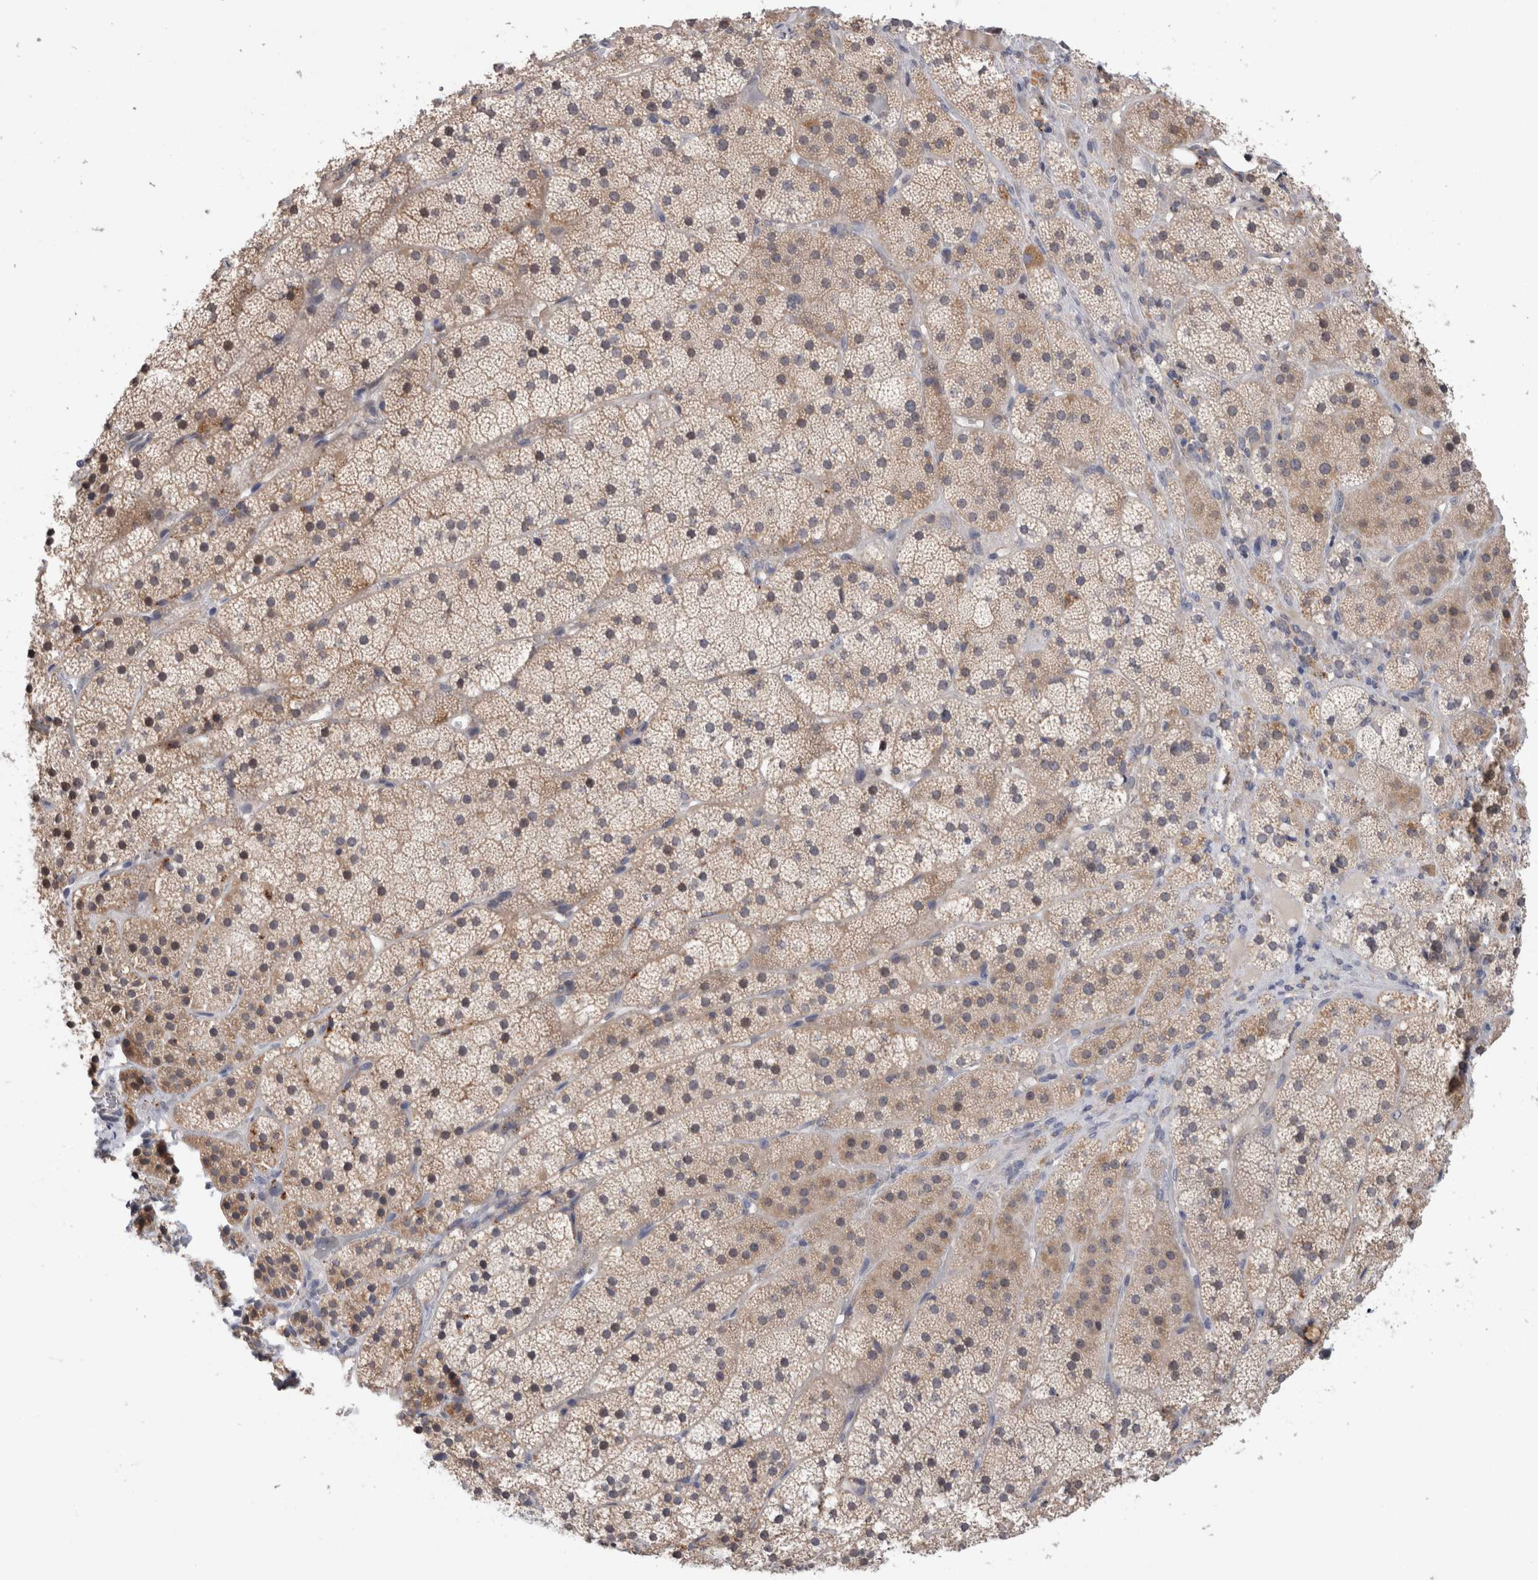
{"staining": {"intensity": "moderate", "quantity": ">75%", "location": "cytoplasmic/membranous"}, "tissue": "adrenal gland", "cell_type": "Glandular cells", "image_type": "normal", "snomed": [{"axis": "morphology", "description": "Normal tissue, NOS"}, {"axis": "topography", "description": "Adrenal gland"}], "caption": "Moderate cytoplasmic/membranous staining for a protein is present in approximately >75% of glandular cells of normal adrenal gland using IHC.", "gene": "MRPL37", "patient": {"sex": "female", "age": 44}}